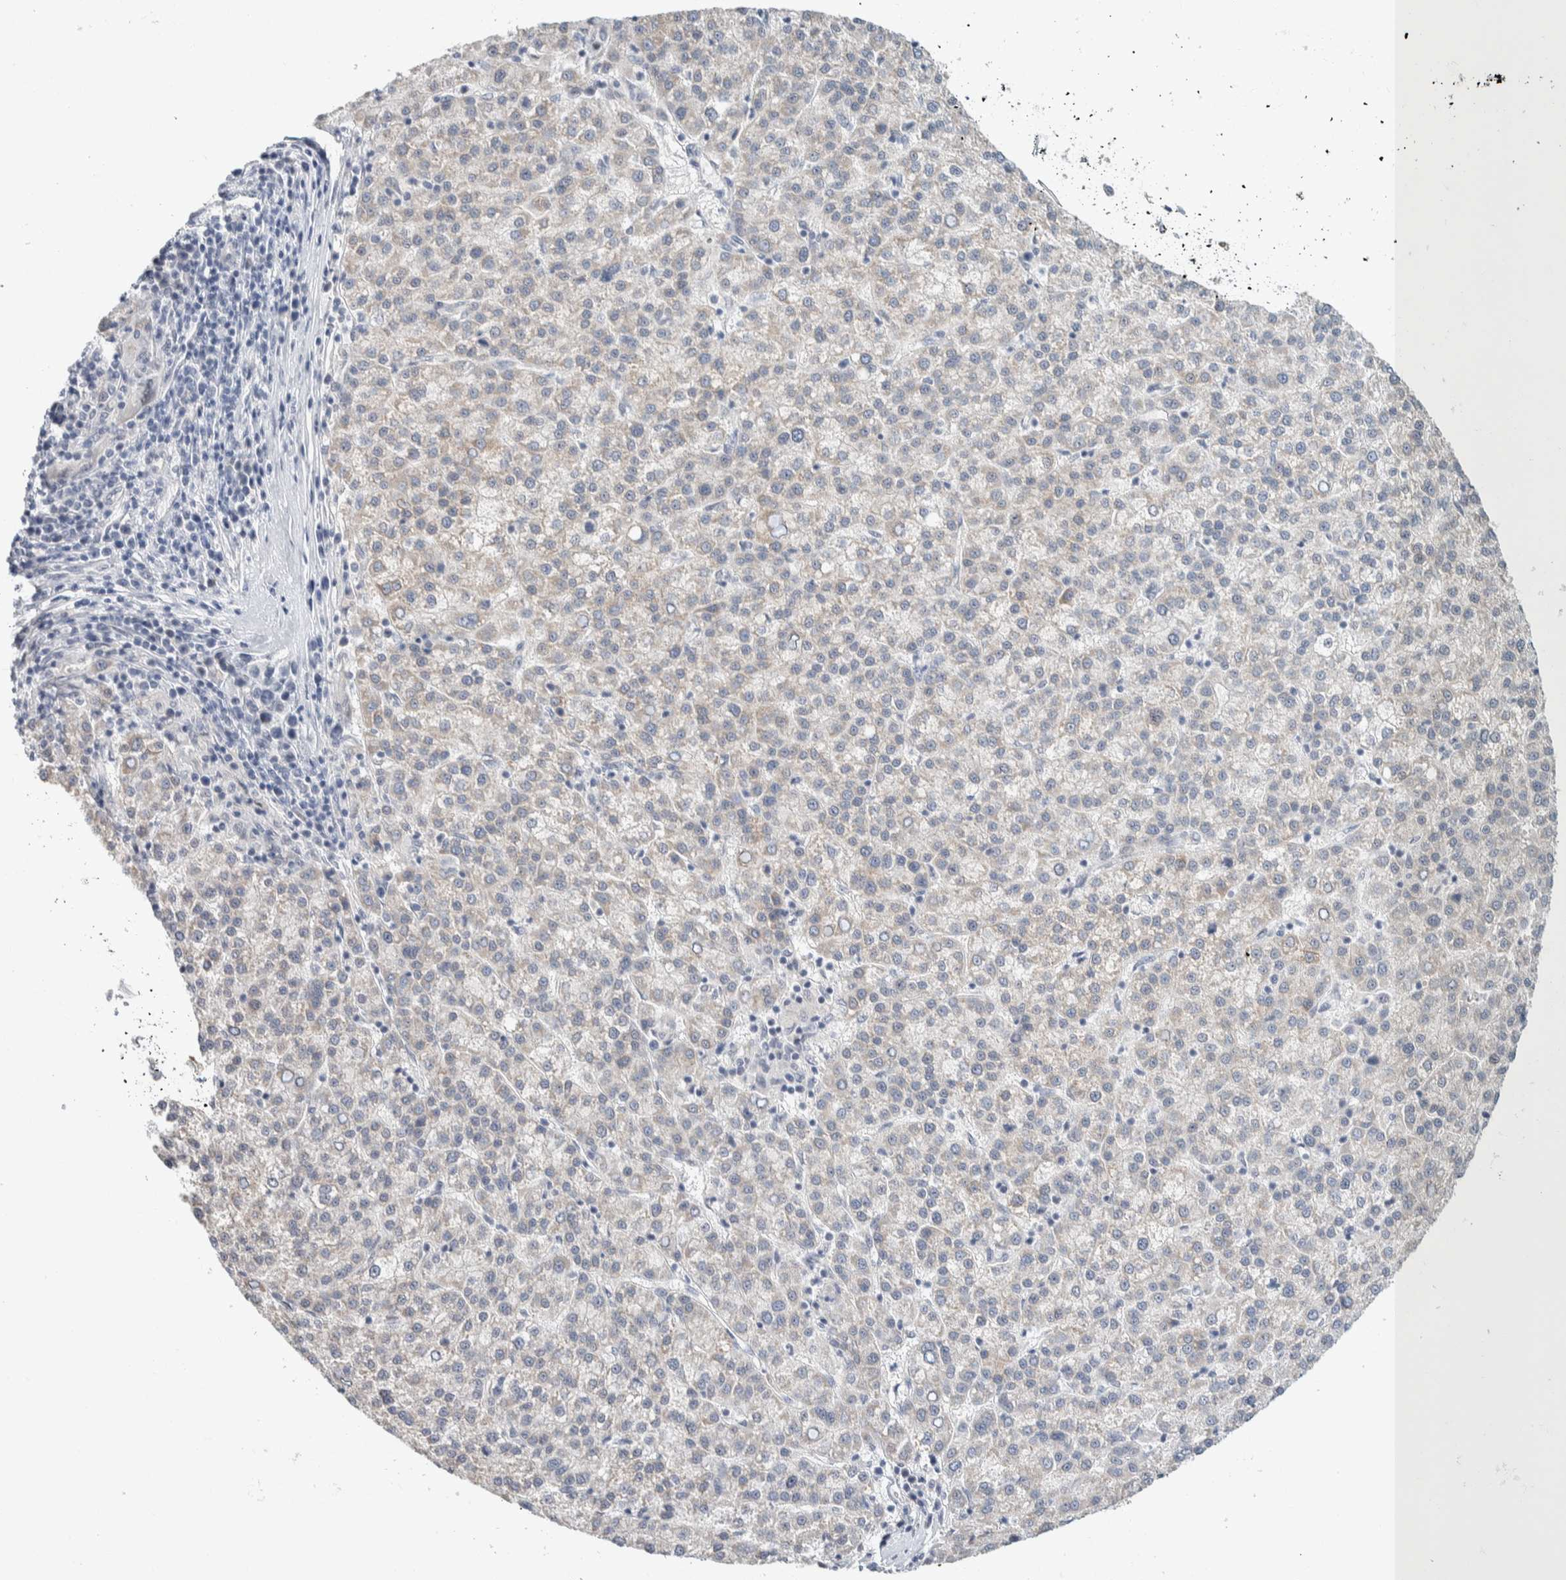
{"staining": {"intensity": "weak", "quantity": "<25%", "location": "cytoplasmic/membranous"}, "tissue": "liver cancer", "cell_type": "Tumor cells", "image_type": "cancer", "snomed": [{"axis": "morphology", "description": "Carcinoma, Hepatocellular, NOS"}, {"axis": "topography", "description": "Liver"}], "caption": "Human hepatocellular carcinoma (liver) stained for a protein using immunohistochemistry (IHC) demonstrates no staining in tumor cells.", "gene": "CRAT", "patient": {"sex": "female", "age": 58}}